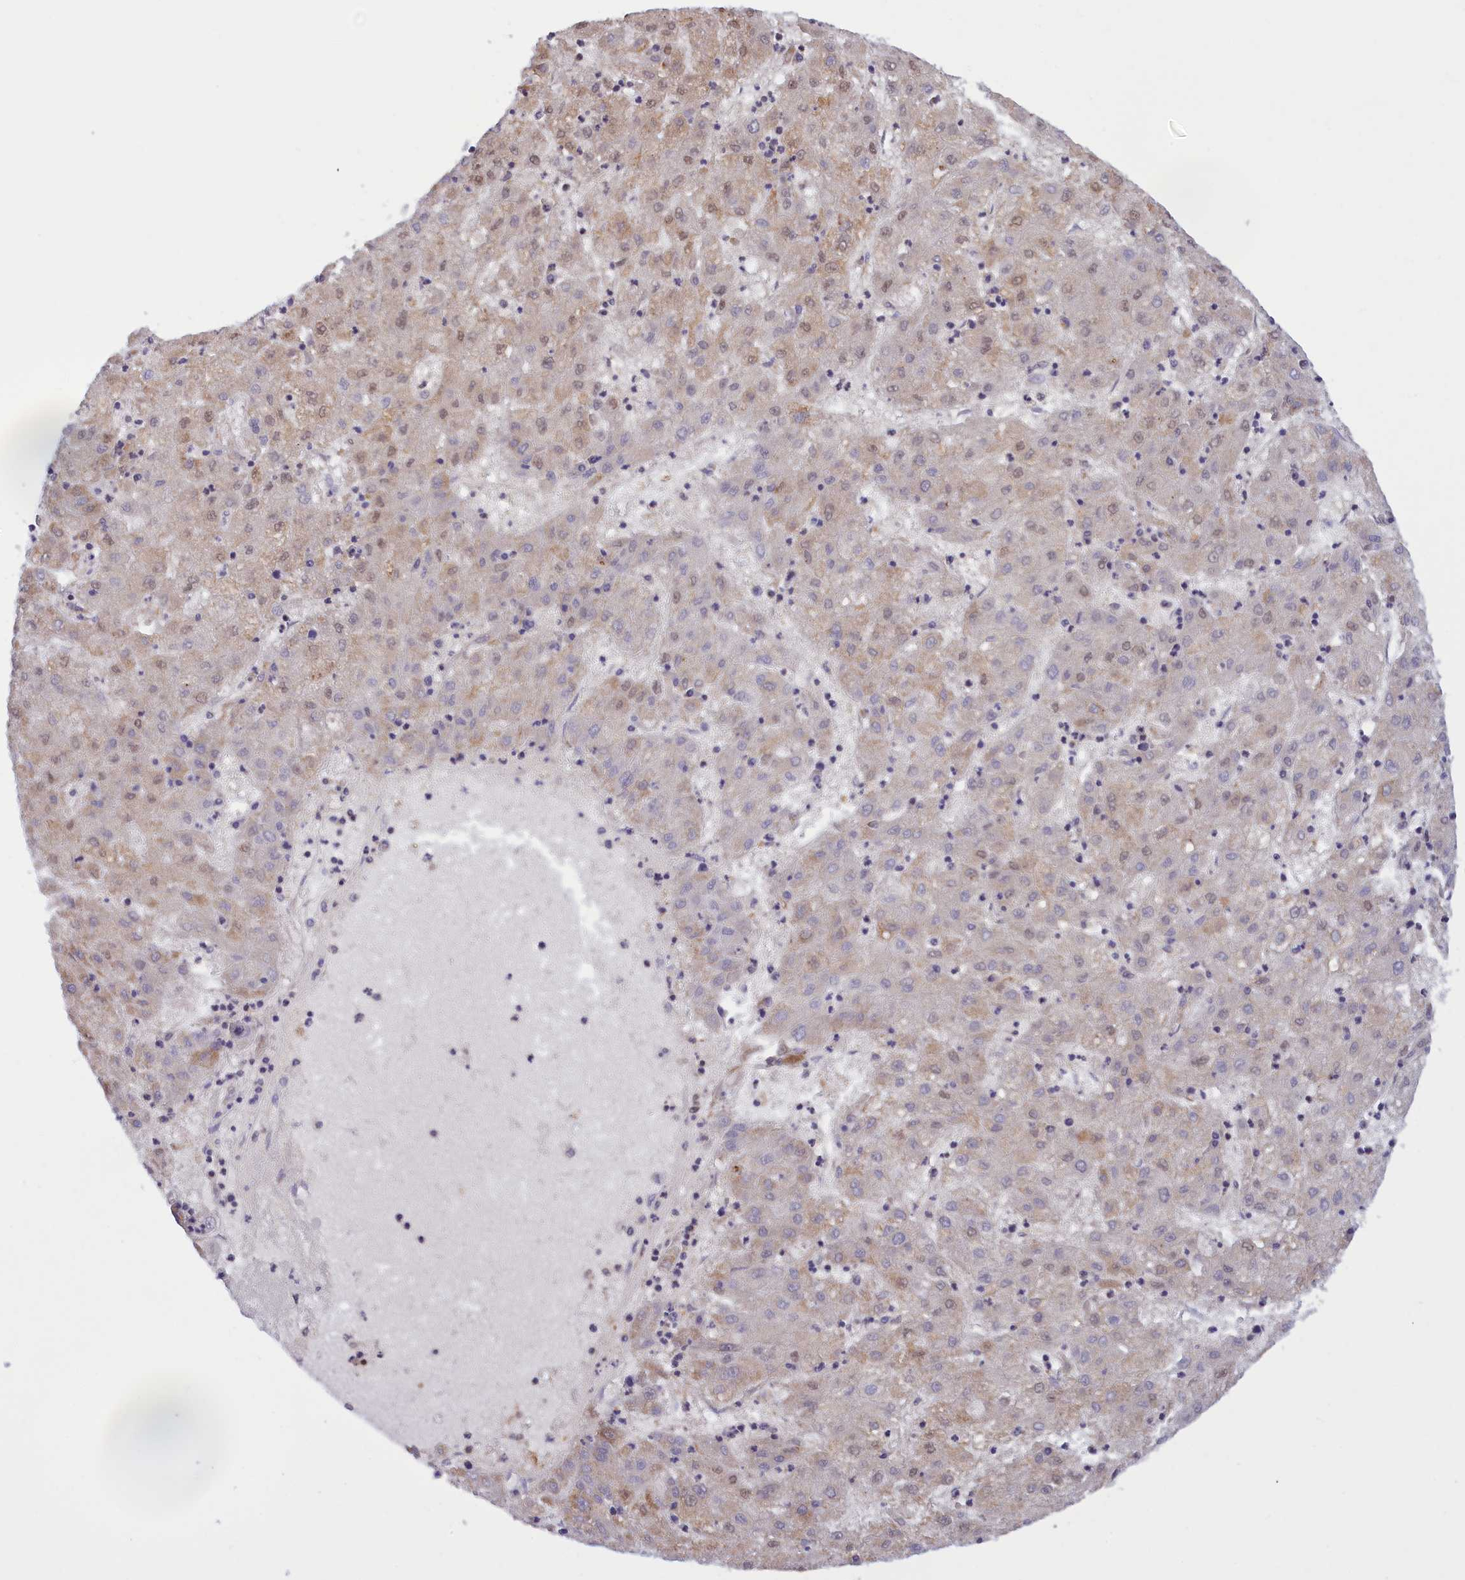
{"staining": {"intensity": "weak", "quantity": "25%-75%", "location": "cytoplasmic/membranous,nuclear"}, "tissue": "liver cancer", "cell_type": "Tumor cells", "image_type": "cancer", "snomed": [{"axis": "morphology", "description": "Carcinoma, Hepatocellular, NOS"}, {"axis": "topography", "description": "Liver"}], "caption": "This image shows immunohistochemistry (IHC) staining of human liver cancer (hepatocellular carcinoma), with low weak cytoplasmic/membranous and nuclear expression in approximately 25%-75% of tumor cells.", "gene": "IZUMO2", "patient": {"sex": "male", "age": 72}}